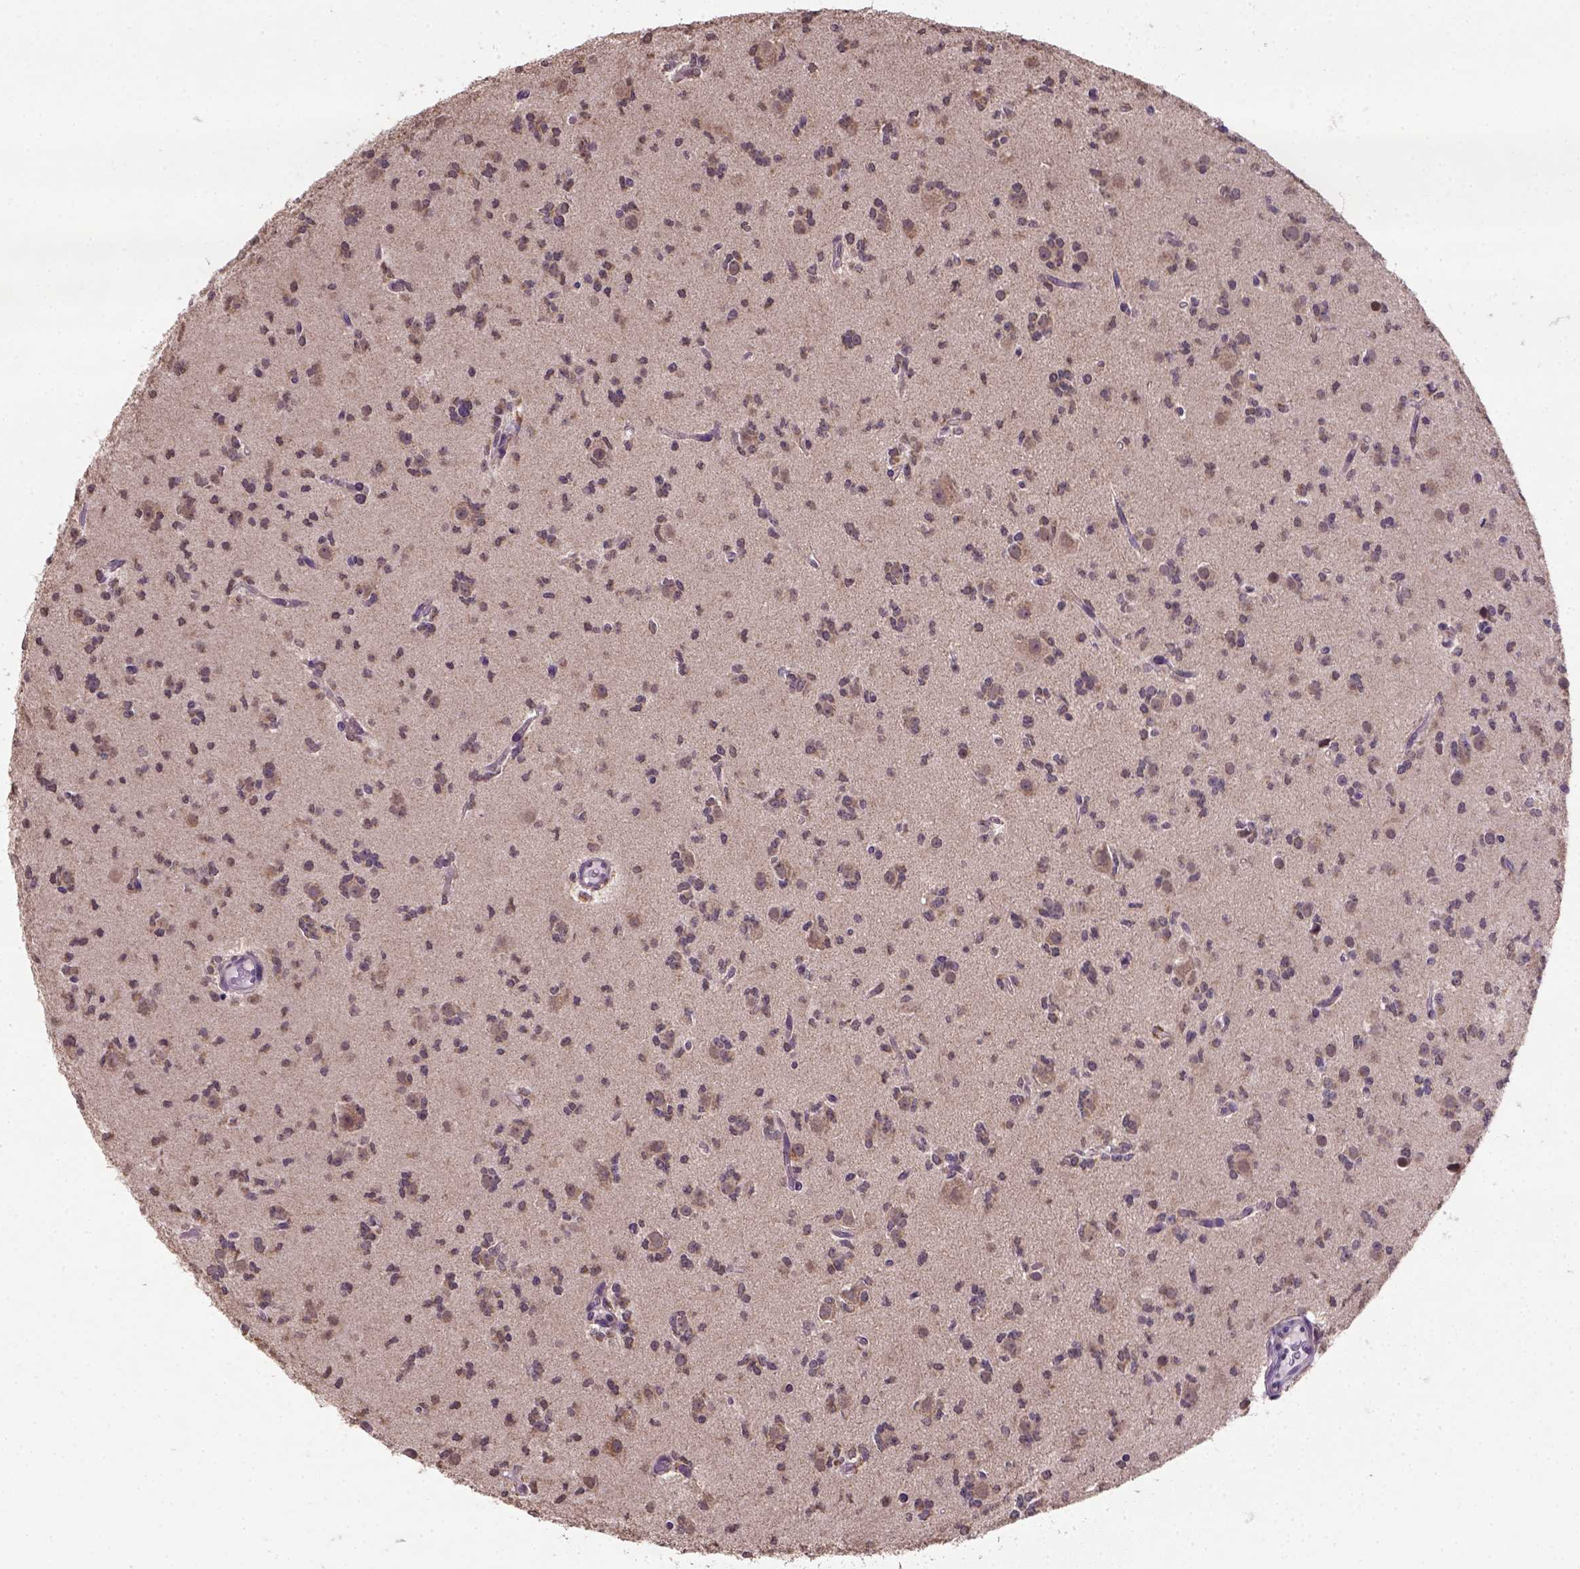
{"staining": {"intensity": "weak", "quantity": ">75%", "location": "cytoplasmic/membranous"}, "tissue": "glioma", "cell_type": "Tumor cells", "image_type": "cancer", "snomed": [{"axis": "morphology", "description": "Glioma, malignant, Low grade"}, {"axis": "topography", "description": "Brain"}], "caption": "Immunohistochemistry micrograph of neoplastic tissue: human malignant glioma (low-grade) stained using immunohistochemistry demonstrates low levels of weak protein expression localized specifically in the cytoplasmic/membranous of tumor cells, appearing as a cytoplasmic/membranous brown color.", "gene": "NUDT10", "patient": {"sex": "male", "age": 27}}